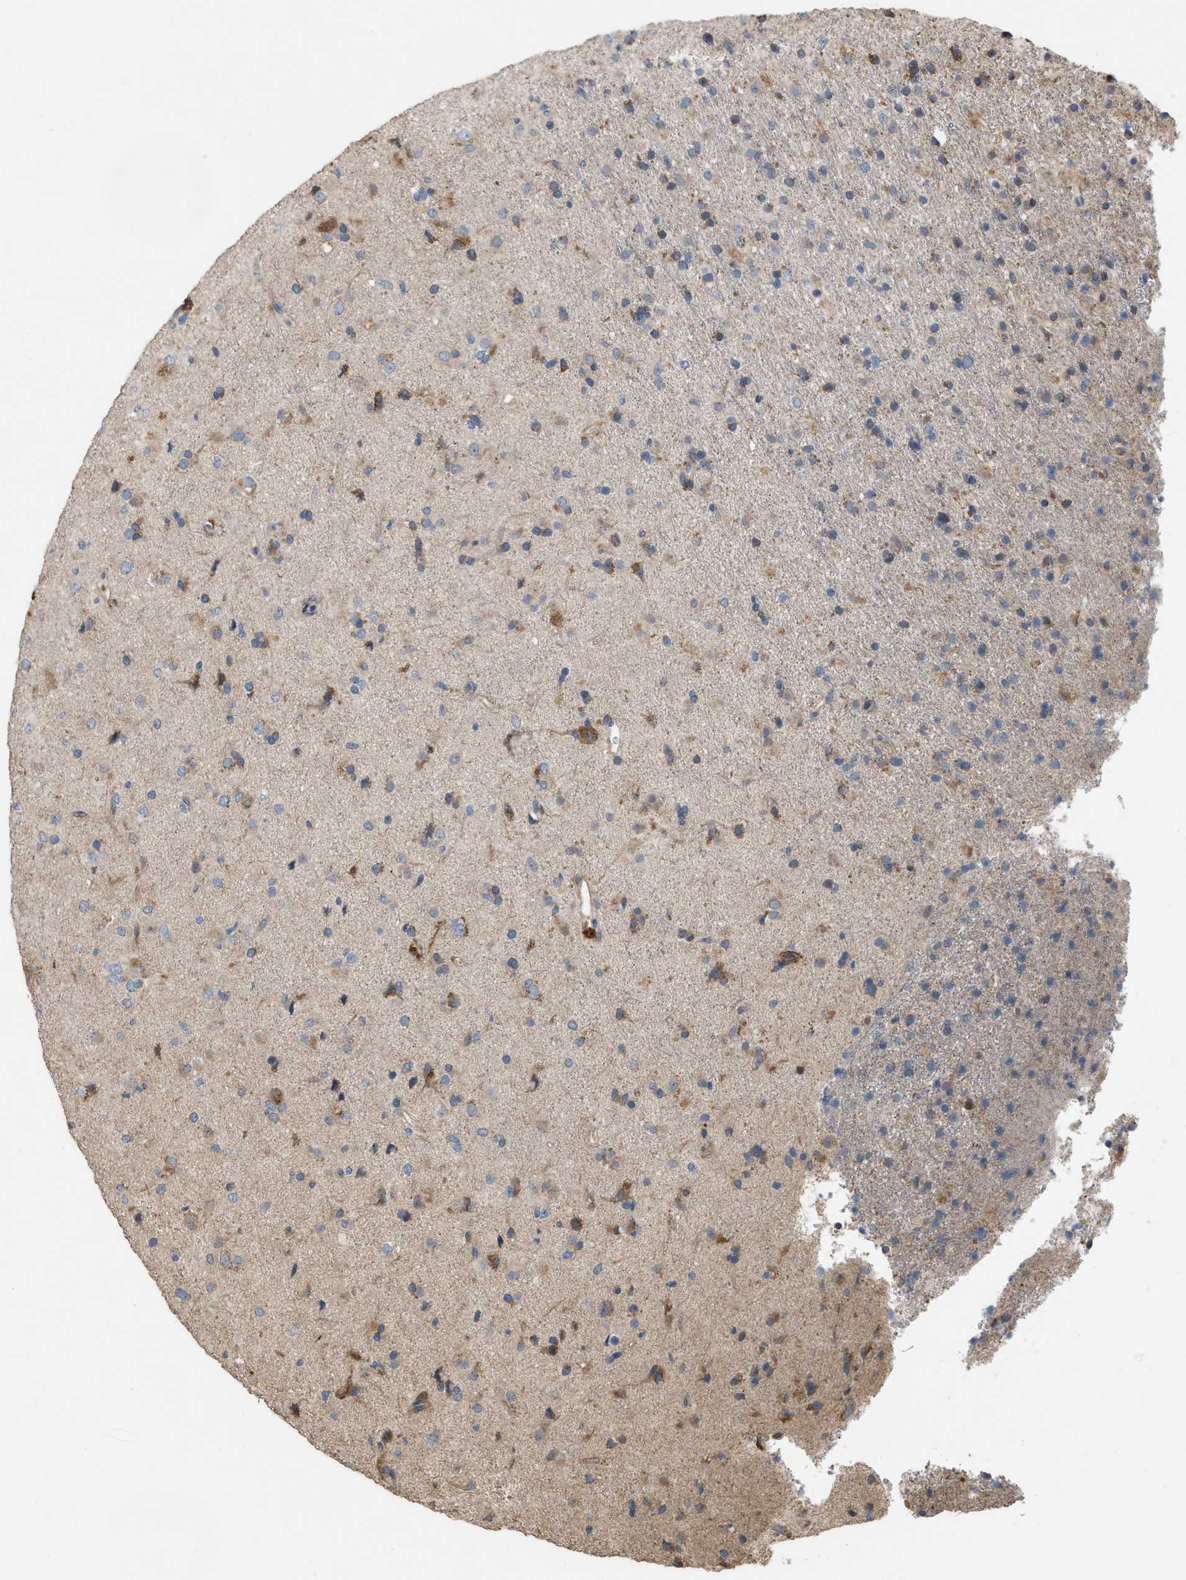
{"staining": {"intensity": "moderate", "quantity": "<25%", "location": "cytoplasmic/membranous"}, "tissue": "glioma", "cell_type": "Tumor cells", "image_type": "cancer", "snomed": [{"axis": "morphology", "description": "Glioma, malignant, Low grade"}, {"axis": "topography", "description": "Brain"}], "caption": "Immunohistochemical staining of human glioma exhibits low levels of moderate cytoplasmic/membranous protein positivity in approximately <25% of tumor cells.", "gene": "SLC4A11", "patient": {"sex": "male", "age": 65}}